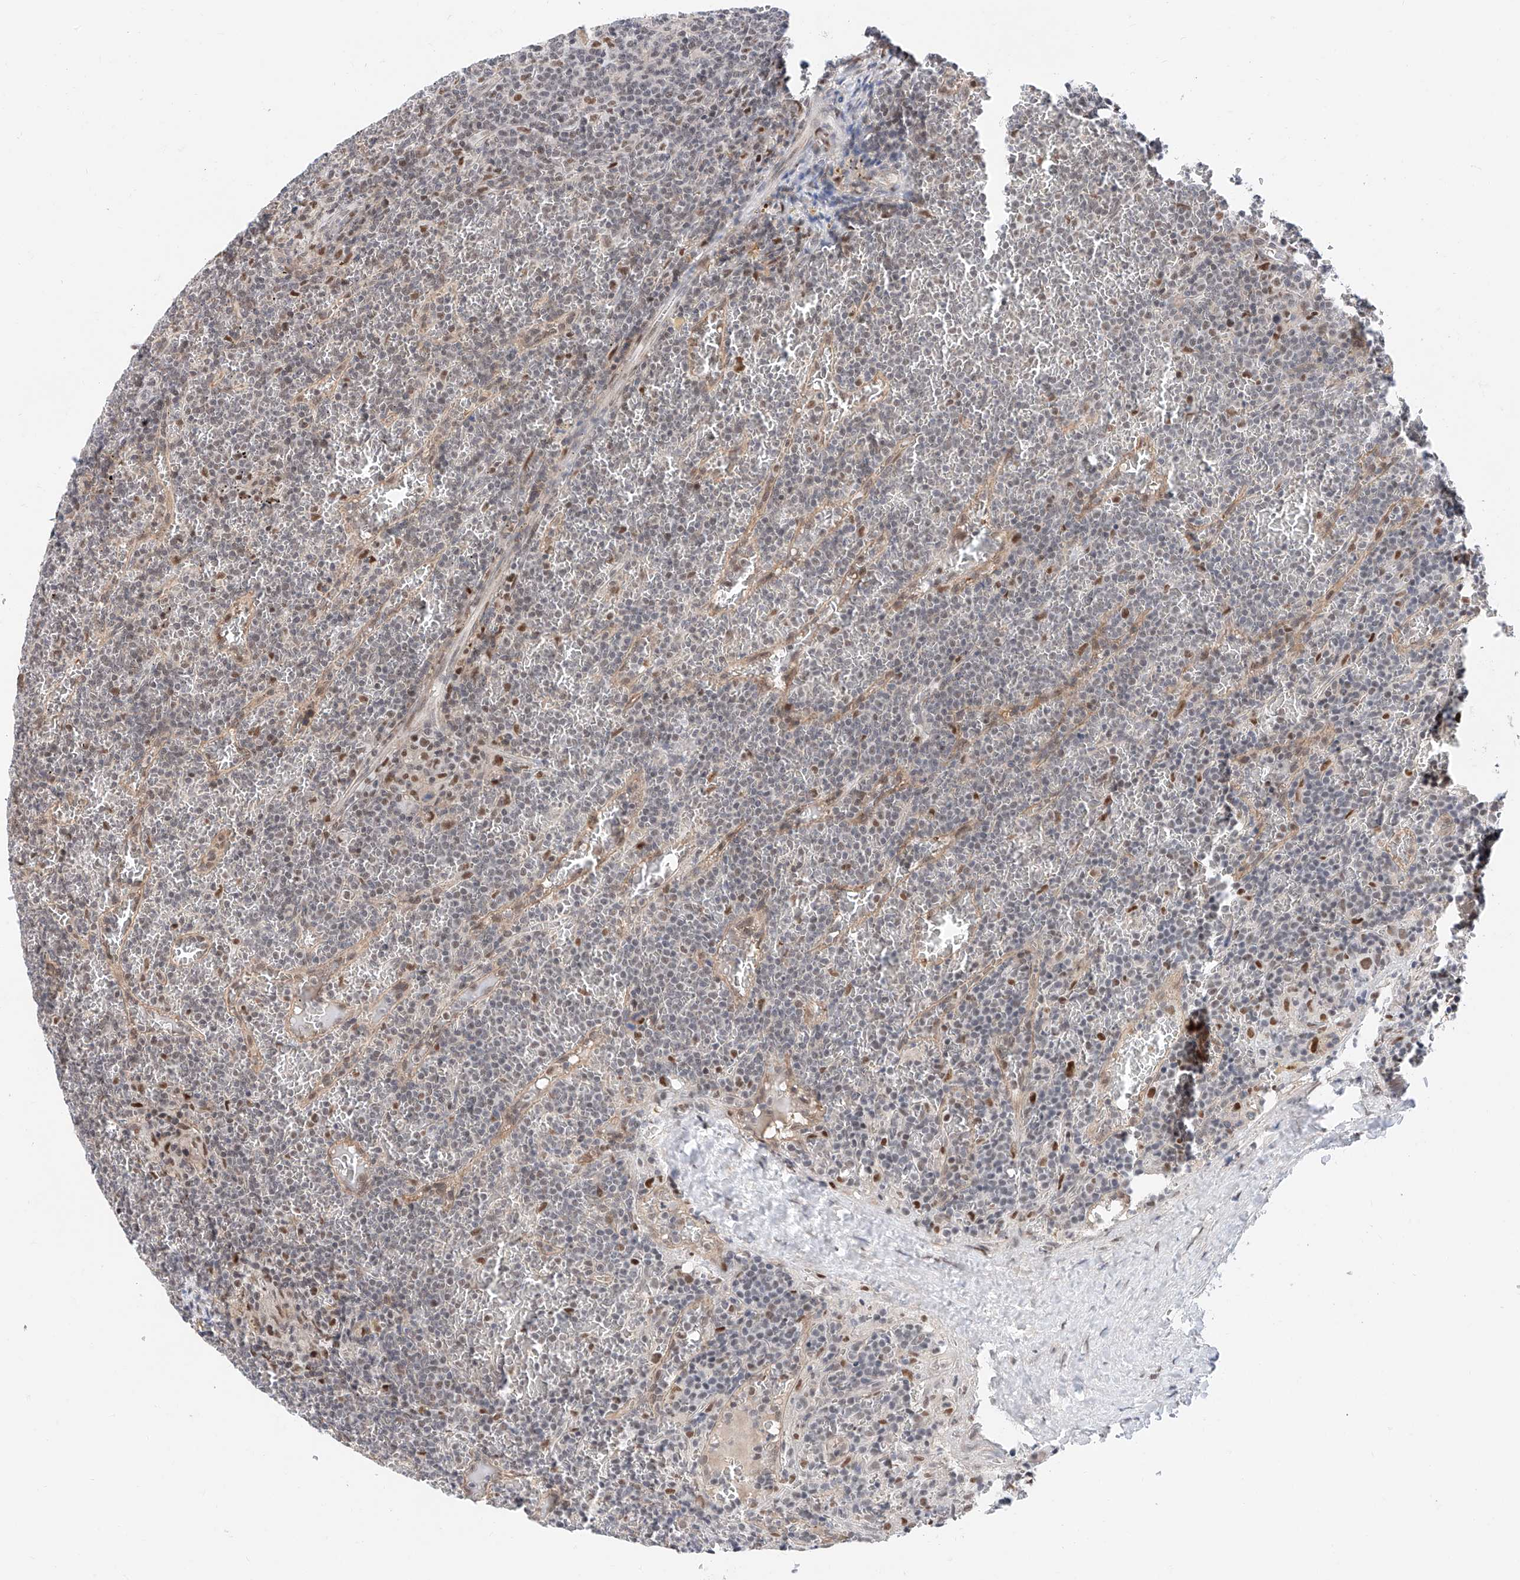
{"staining": {"intensity": "negative", "quantity": "none", "location": "none"}, "tissue": "lymphoma", "cell_type": "Tumor cells", "image_type": "cancer", "snomed": [{"axis": "morphology", "description": "Malignant lymphoma, non-Hodgkin's type, Low grade"}, {"axis": "topography", "description": "Spleen"}], "caption": "The image reveals no staining of tumor cells in lymphoma.", "gene": "SNRNP200", "patient": {"sex": "female", "age": 19}}